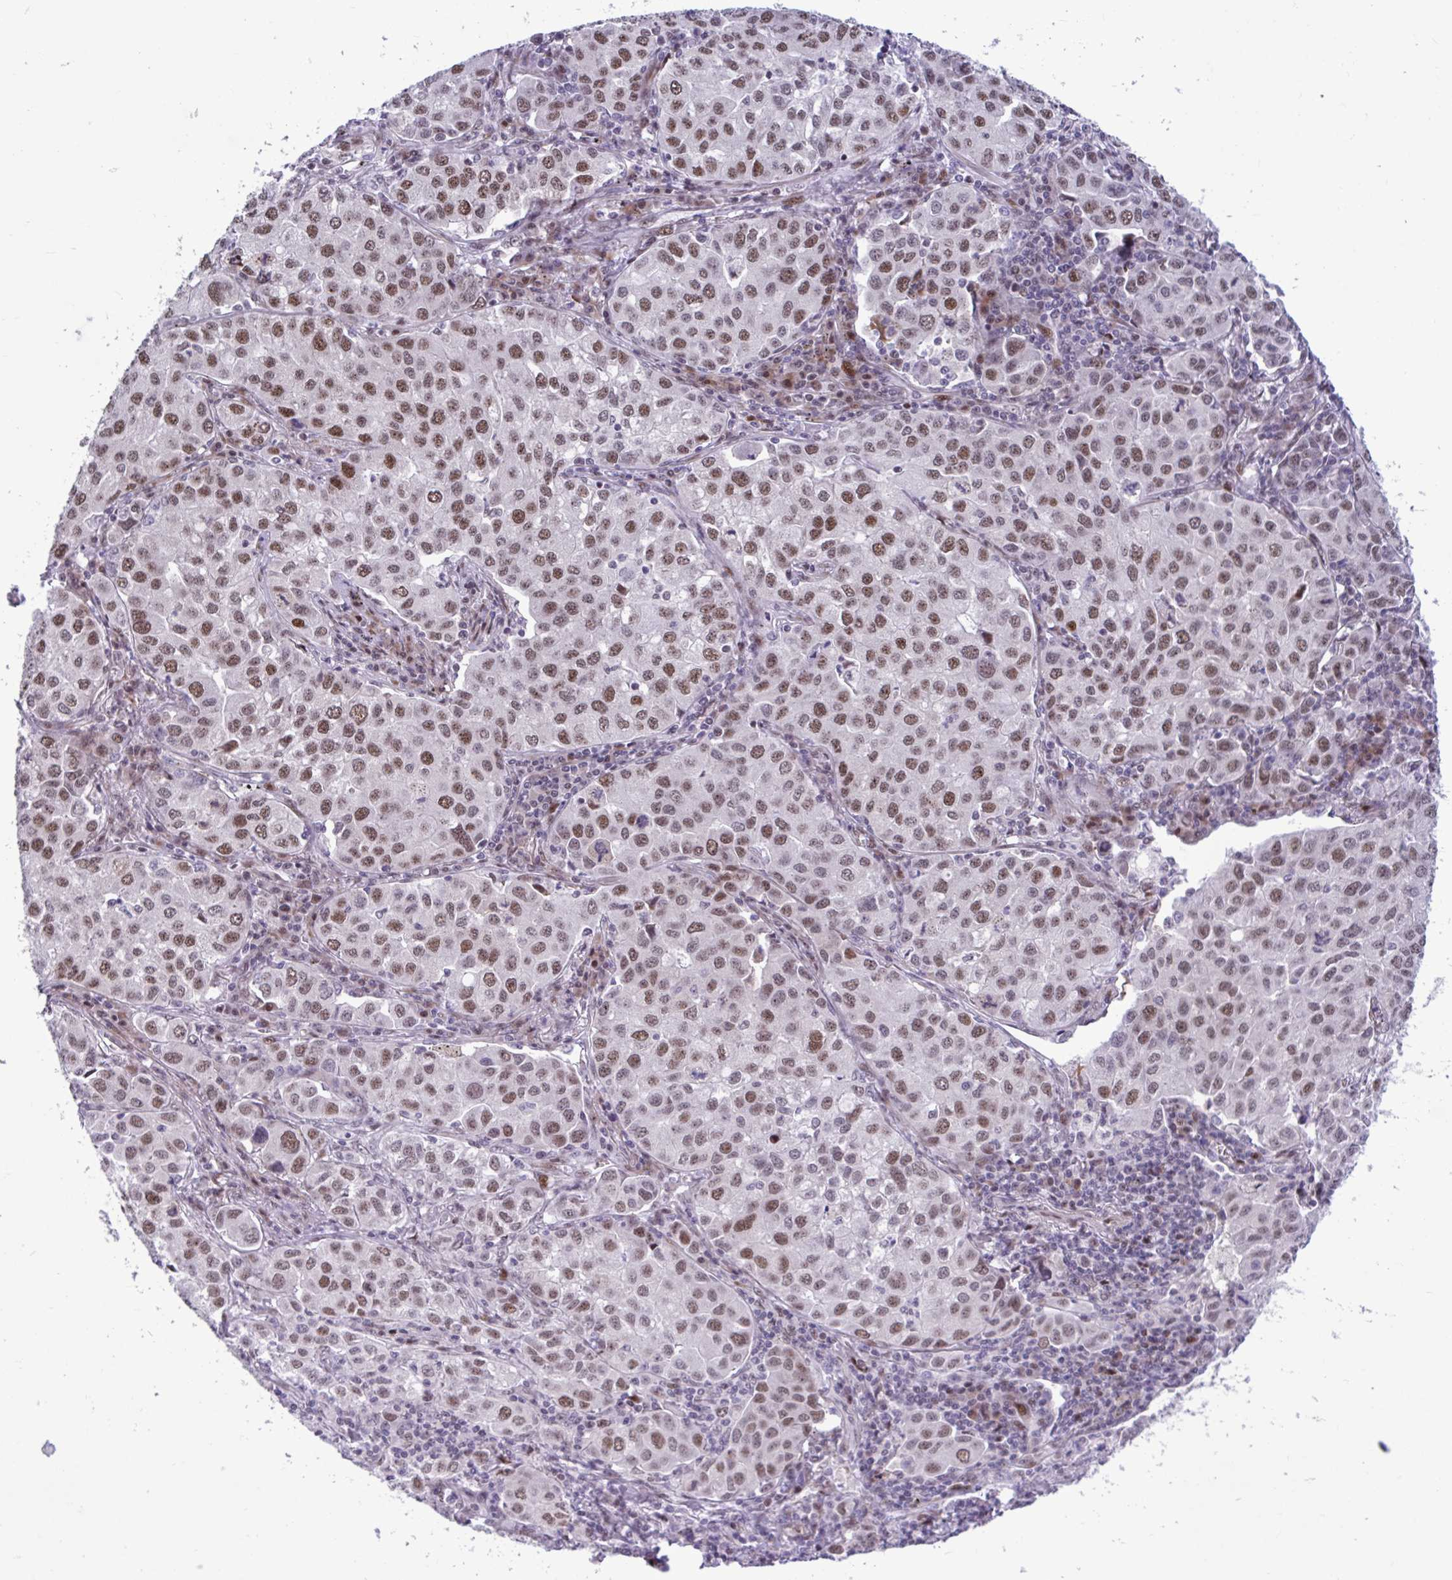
{"staining": {"intensity": "moderate", "quantity": ">75%", "location": "nuclear"}, "tissue": "lung cancer", "cell_type": "Tumor cells", "image_type": "cancer", "snomed": [{"axis": "morphology", "description": "Adenocarcinoma, NOS"}, {"axis": "morphology", "description": "Adenocarcinoma, metastatic, NOS"}, {"axis": "topography", "description": "Lymph node"}, {"axis": "topography", "description": "Lung"}], "caption": "This is an image of IHC staining of lung metastatic adenocarcinoma, which shows moderate positivity in the nuclear of tumor cells.", "gene": "RBL1", "patient": {"sex": "female", "age": 65}}